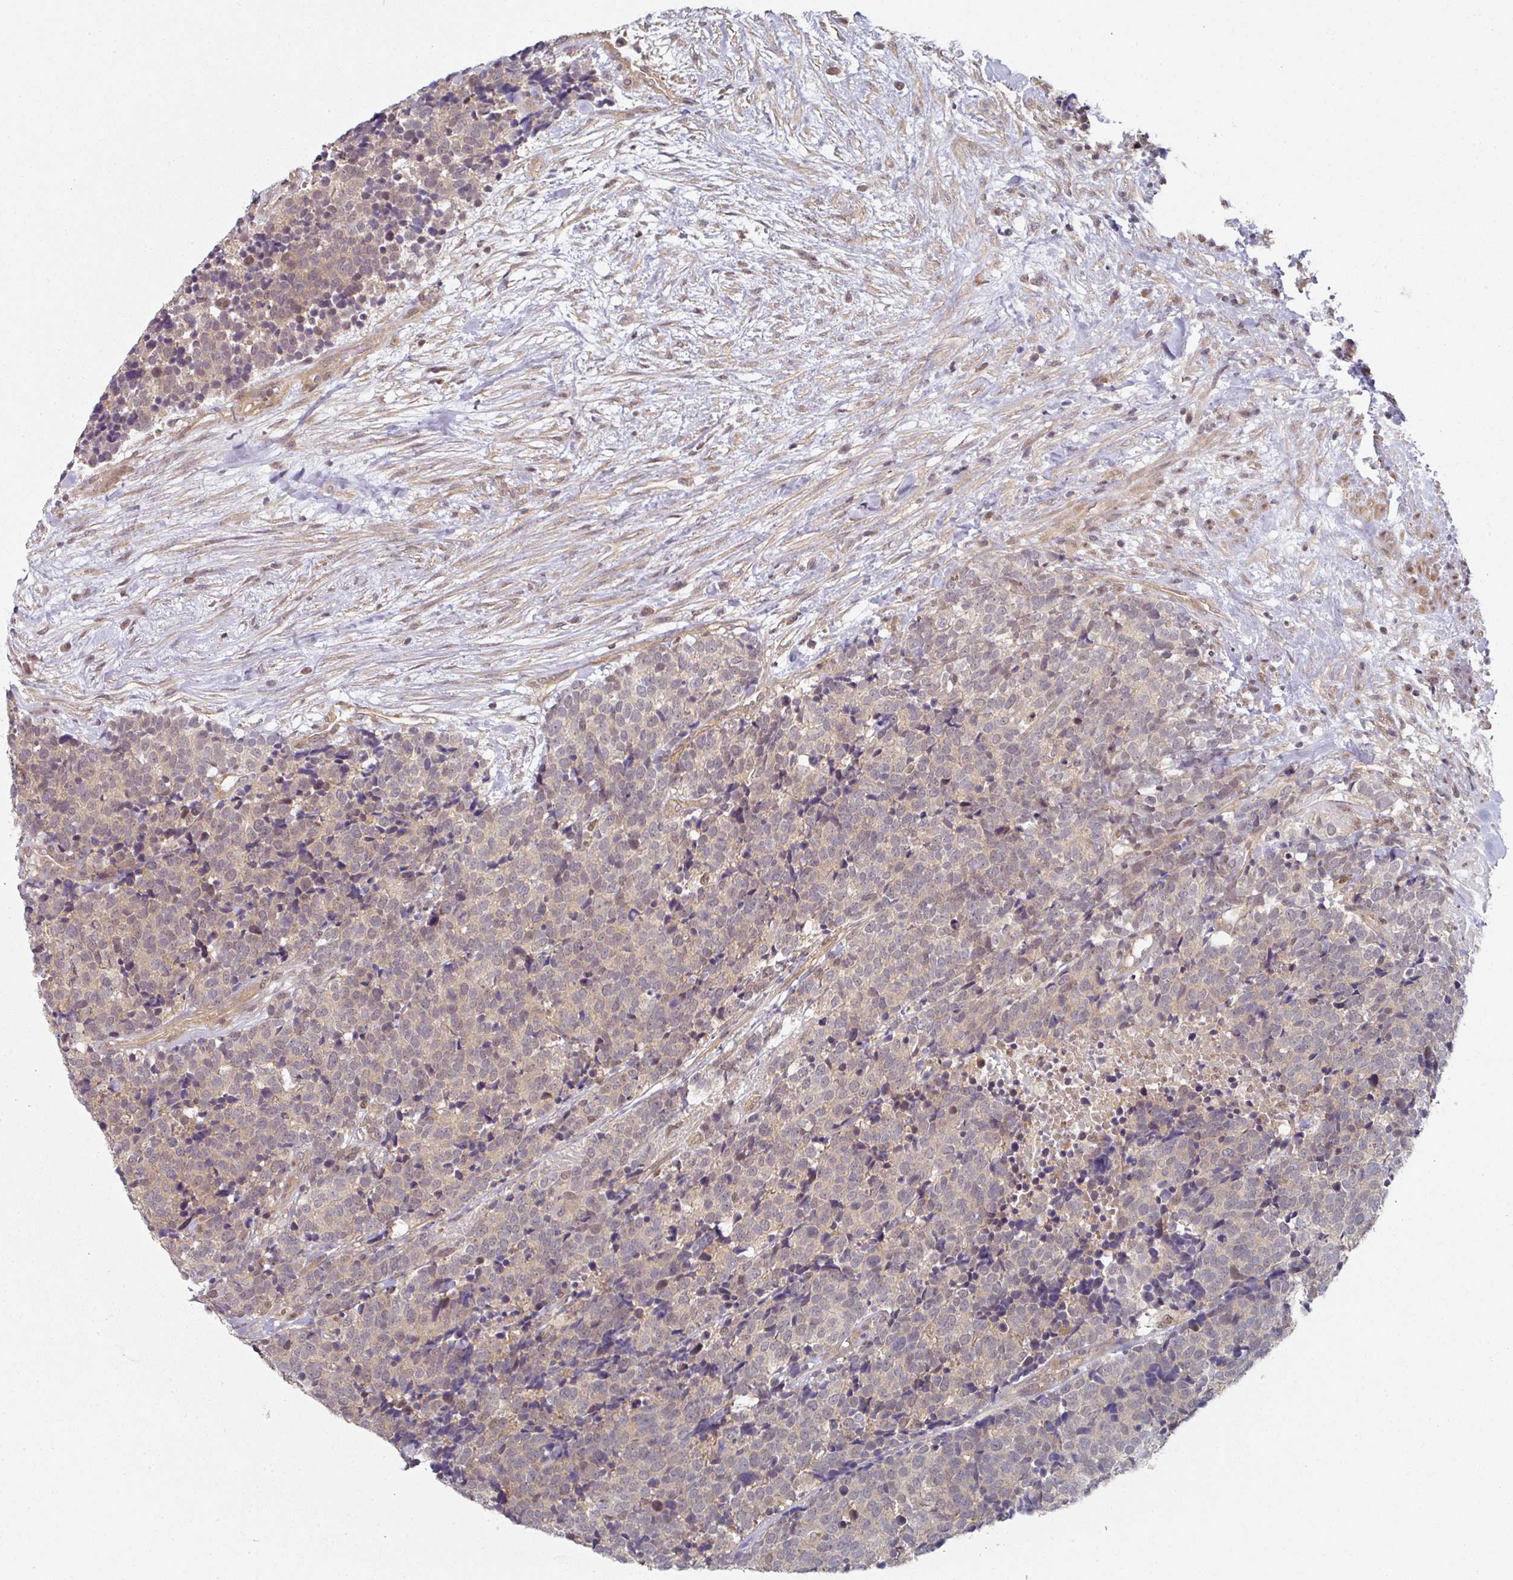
{"staining": {"intensity": "weak", "quantity": "25%-75%", "location": "cytoplasmic/membranous"}, "tissue": "carcinoid", "cell_type": "Tumor cells", "image_type": "cancer", "snomed": [{"axis": "morphology", "description": "Carcinoid, malignant, NOS"}, {"axis": "topography", "description": "Skin"}], "caption": "IHC micrograph of human carcinoid (malignant) stained for a protein (brown), which displays low levels of weak cytoplasmic/membranous staining in about 25%-75% of tumor cells.", "gene": "PSME3IP1", "patient": {"sex": "female", "age": 79}}